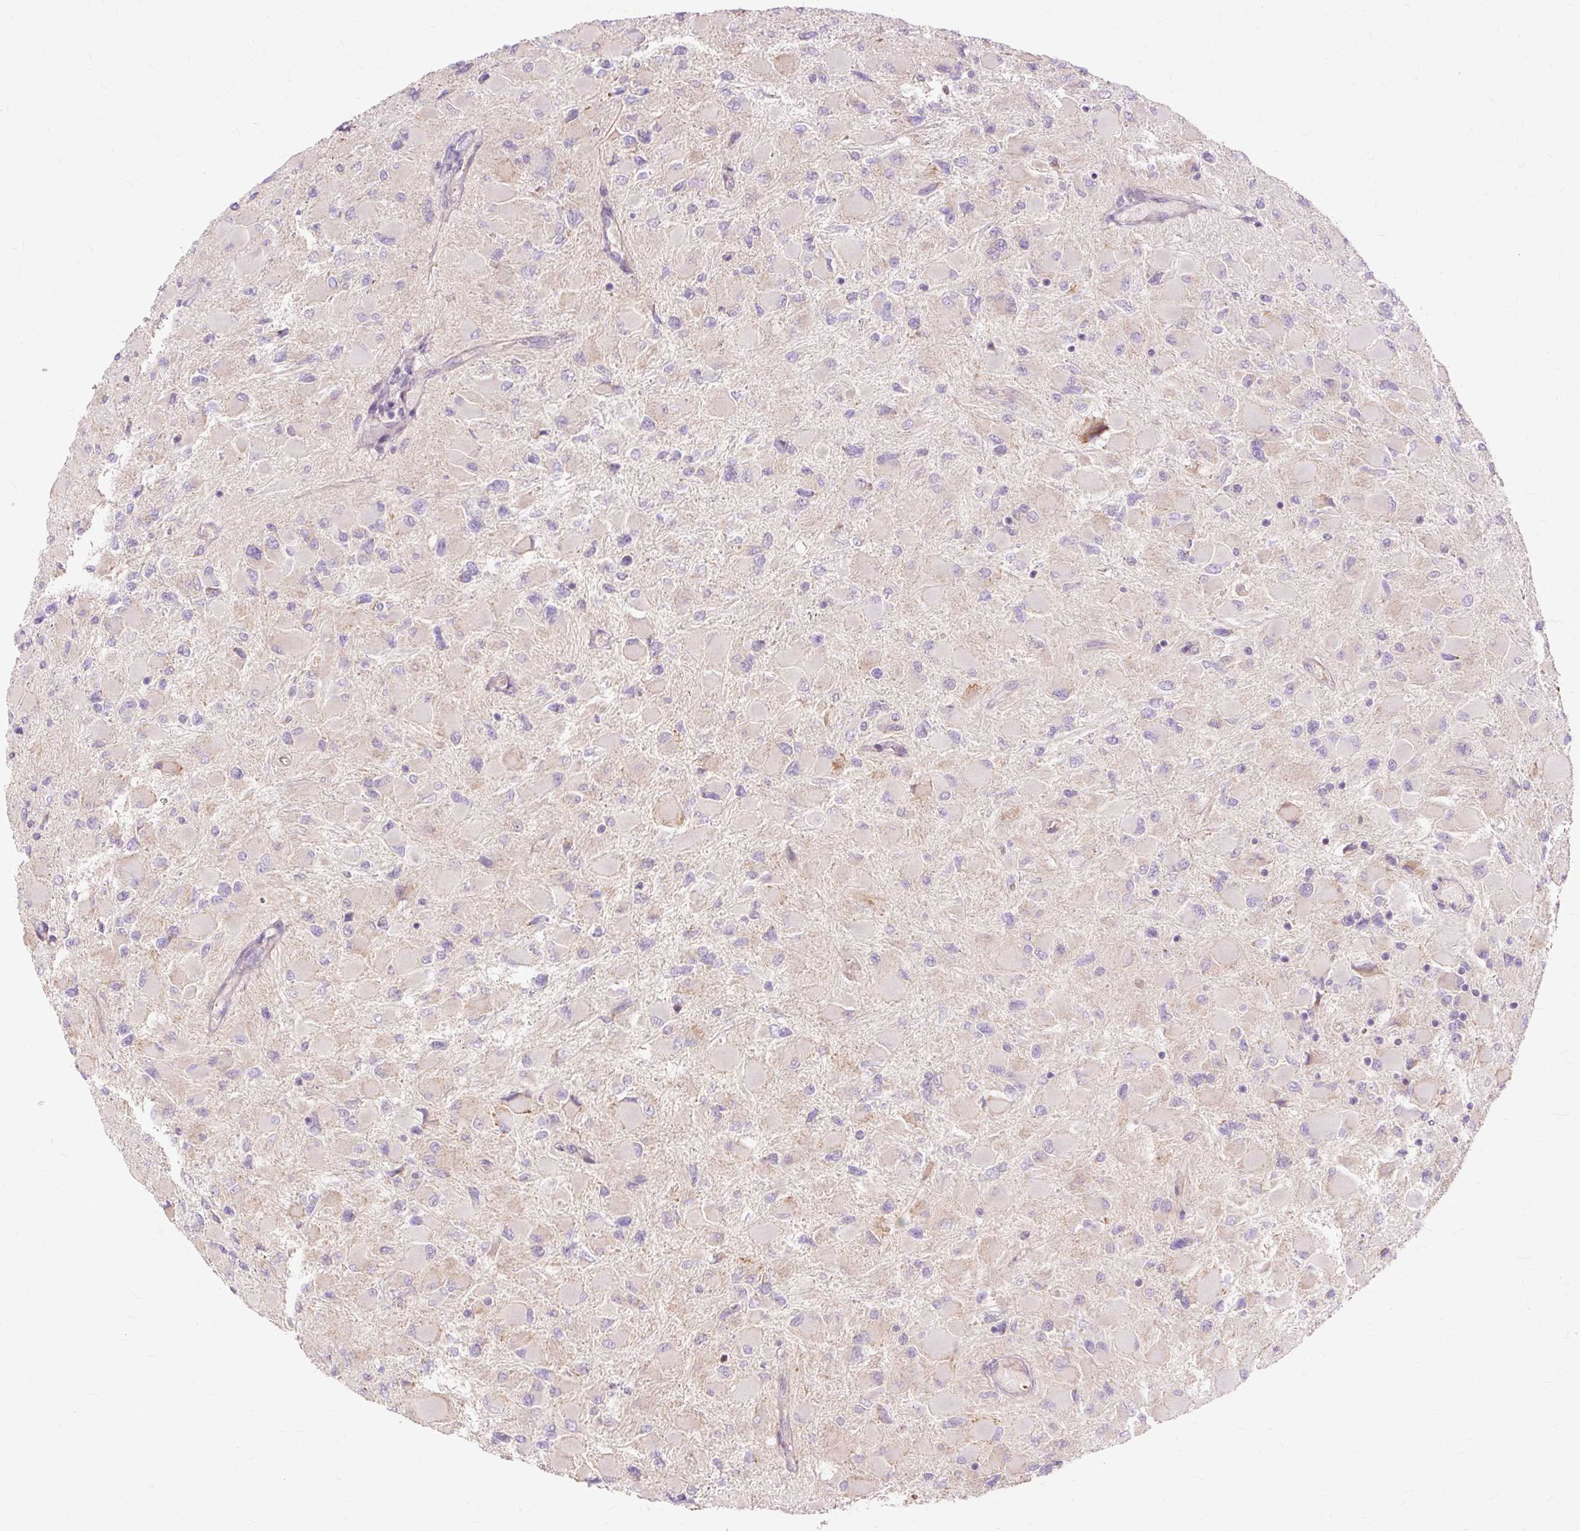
{"staining": {"intensity": "negative", "quantity": "none", "location": "none"}, "tissue": "glioma", "cell_type": "Tumor cells", "image_type": "cancer", "snomed": [{"axis": "morphology", "description": "Glioma, malignant, High grade"}, {"axis": "topography", "description": "Cerebral cortex"}], "caption": "Histopathology image shows no significant protein positivity in tumor cells of high-grade glioma (malignant).", "gene": "PDZD2", "patient": {"sex": "female", "age": 36}}